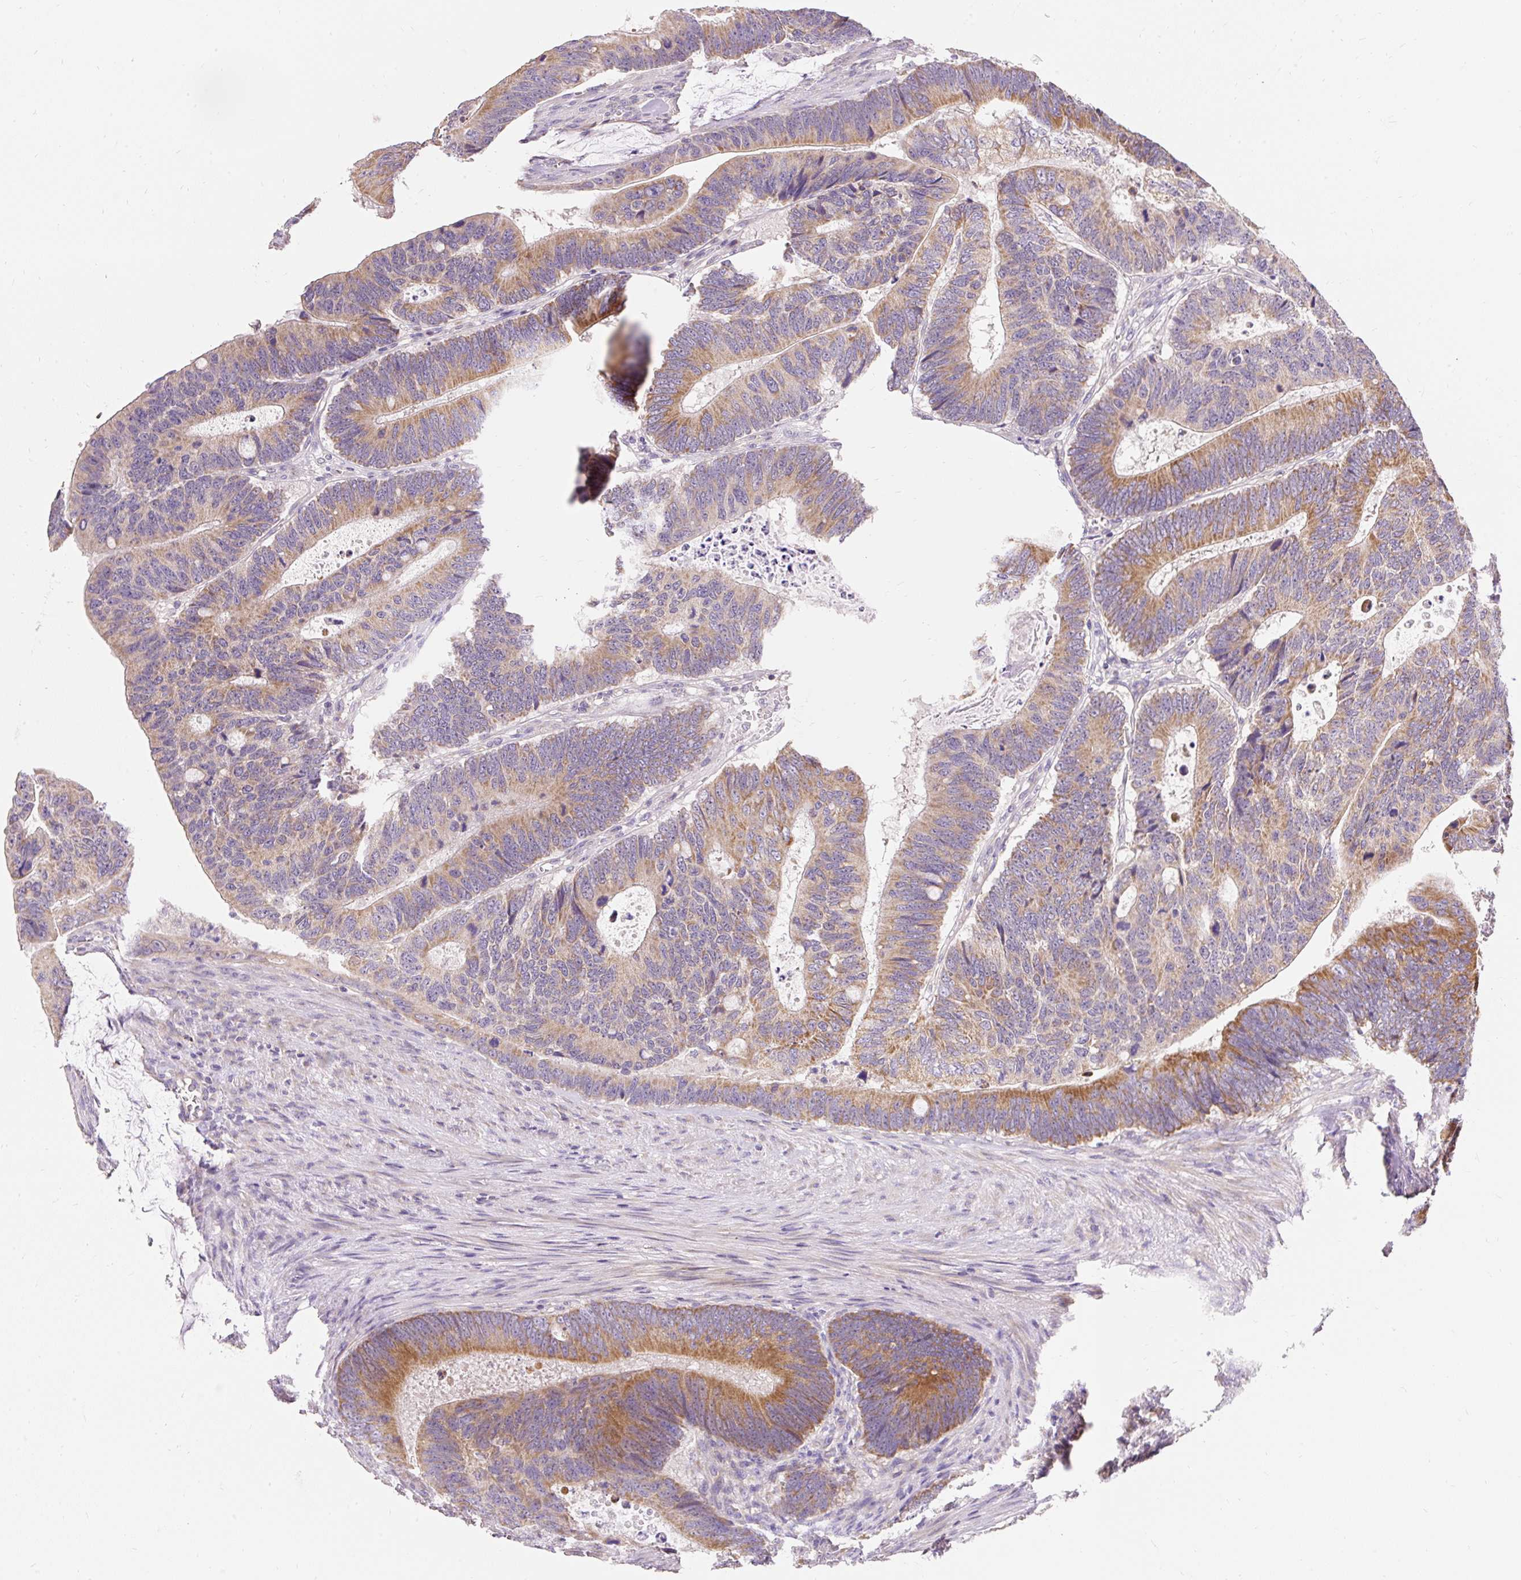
{"staining": {"intensity": "moderate", "quantity": ">75%", "location": "cytoplasmic/membranous"}, "tissue": "colorectal cancer", "cell_type": "Tumor cells", "image_type": "cancer", "snomed": [{"axis": "morphology", "description": "Adenocarcinoma, NOS"}, {"axis": "topography", "description": "Colon"}], "caption": "Immunohistochemistry (IHC) staining of colorectal adenocarcinoma, which exhibits medium levels of moderate cytoplasmic/membranous expression in approximately >75% of tumor cells indicating moderate cytoplasmic/membranous protein staining. The staining was performed using DAB (brown) for protein detection and nuclei were counterstained in hematoxylin (blue).", "gene": "PMAIP1", "patient": {"sex": "male", "age": 62}}